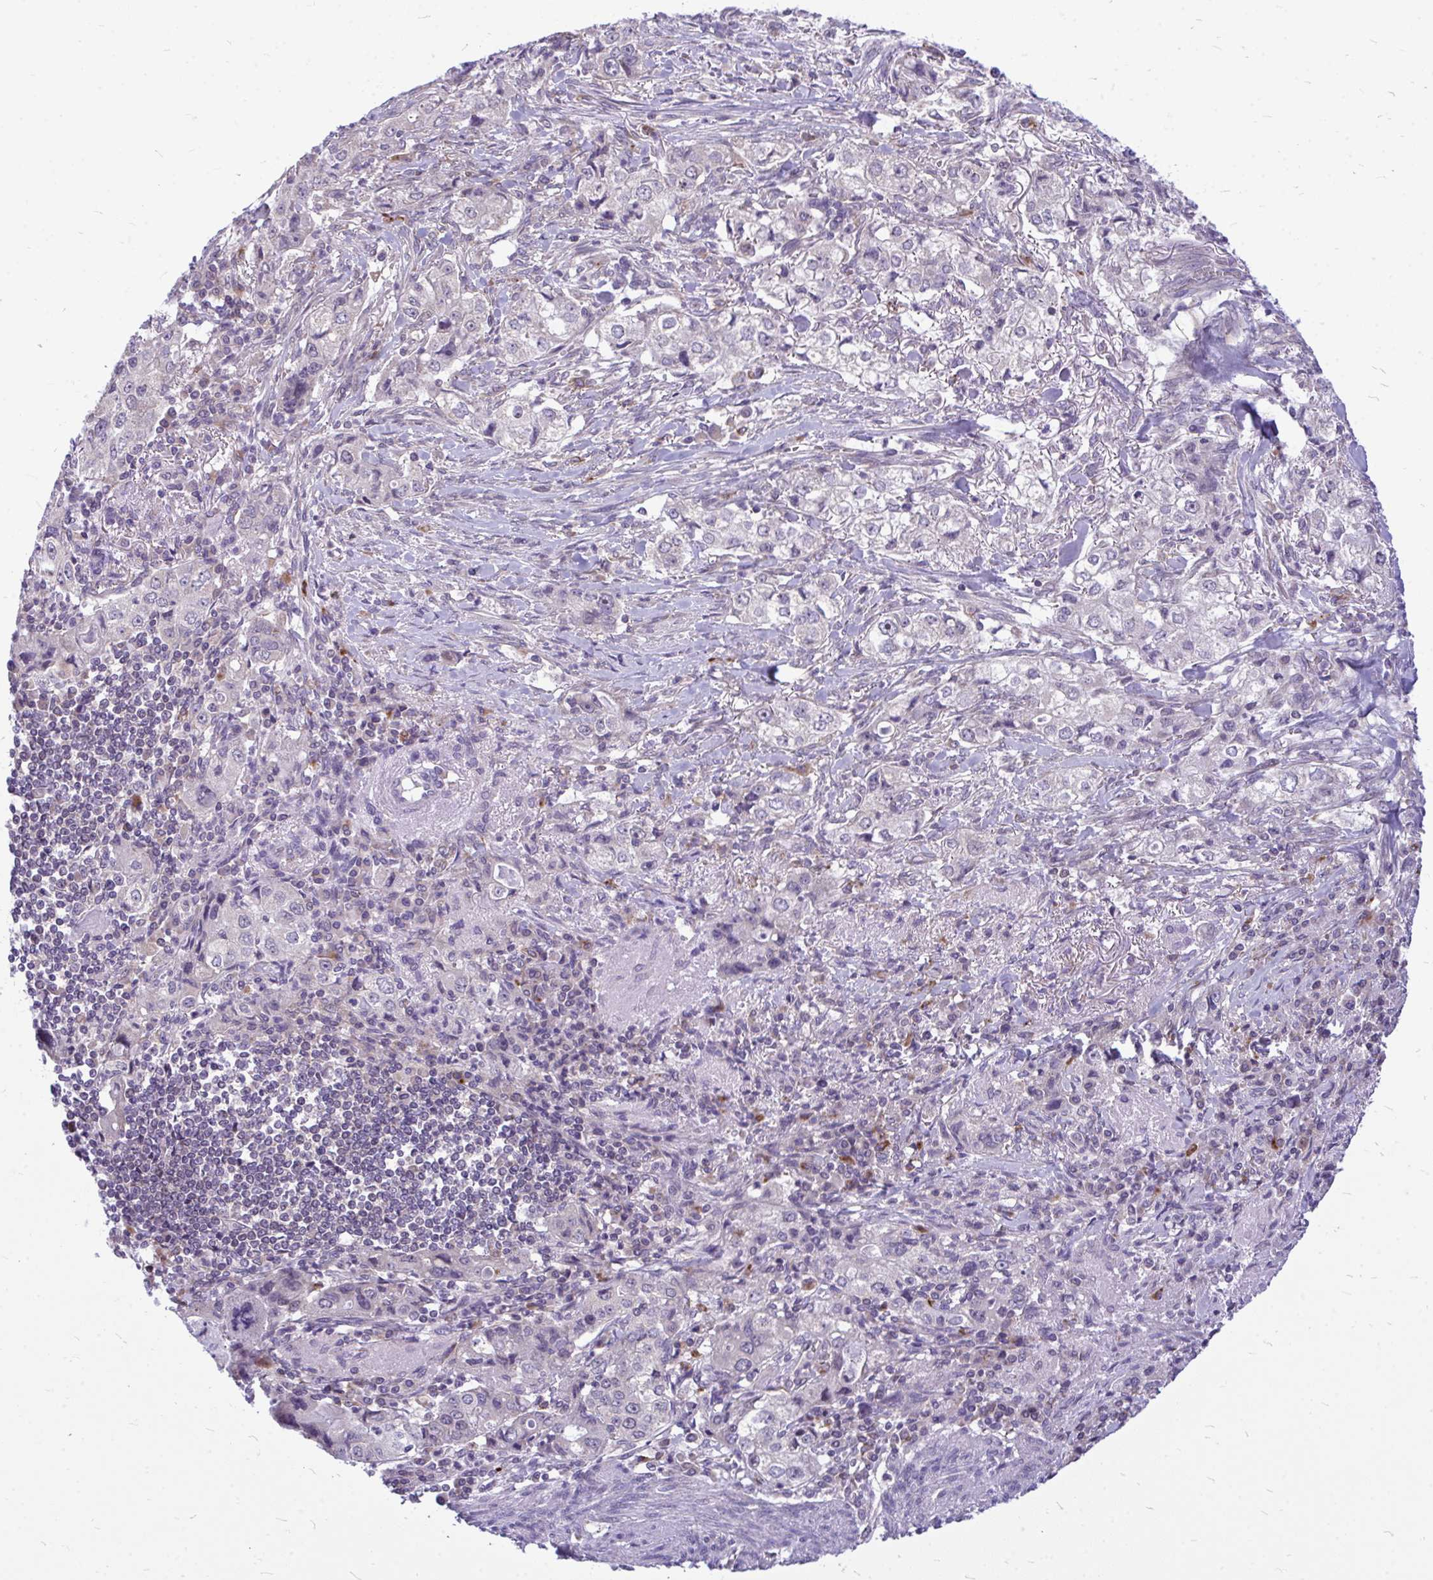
{"staining": {"intensity": "negative", "quantity": "none", "location": "none"}, "tissue": "stomach cancer", "cell_type": "Tumor cells", "image_type": "cancer", "snomed": [{"axis": "morphology", "description": "Adenocarcinoma, NOS"}, {"axis": "topography", "description": "Stomach, upper"}], "caption": "Human stomach adenocarcinoma stained for a protein using IHC shows no positivity in tumor cells.", "gene": "ZSCAN25", "patient": {"sex": "male", "age": 75}}